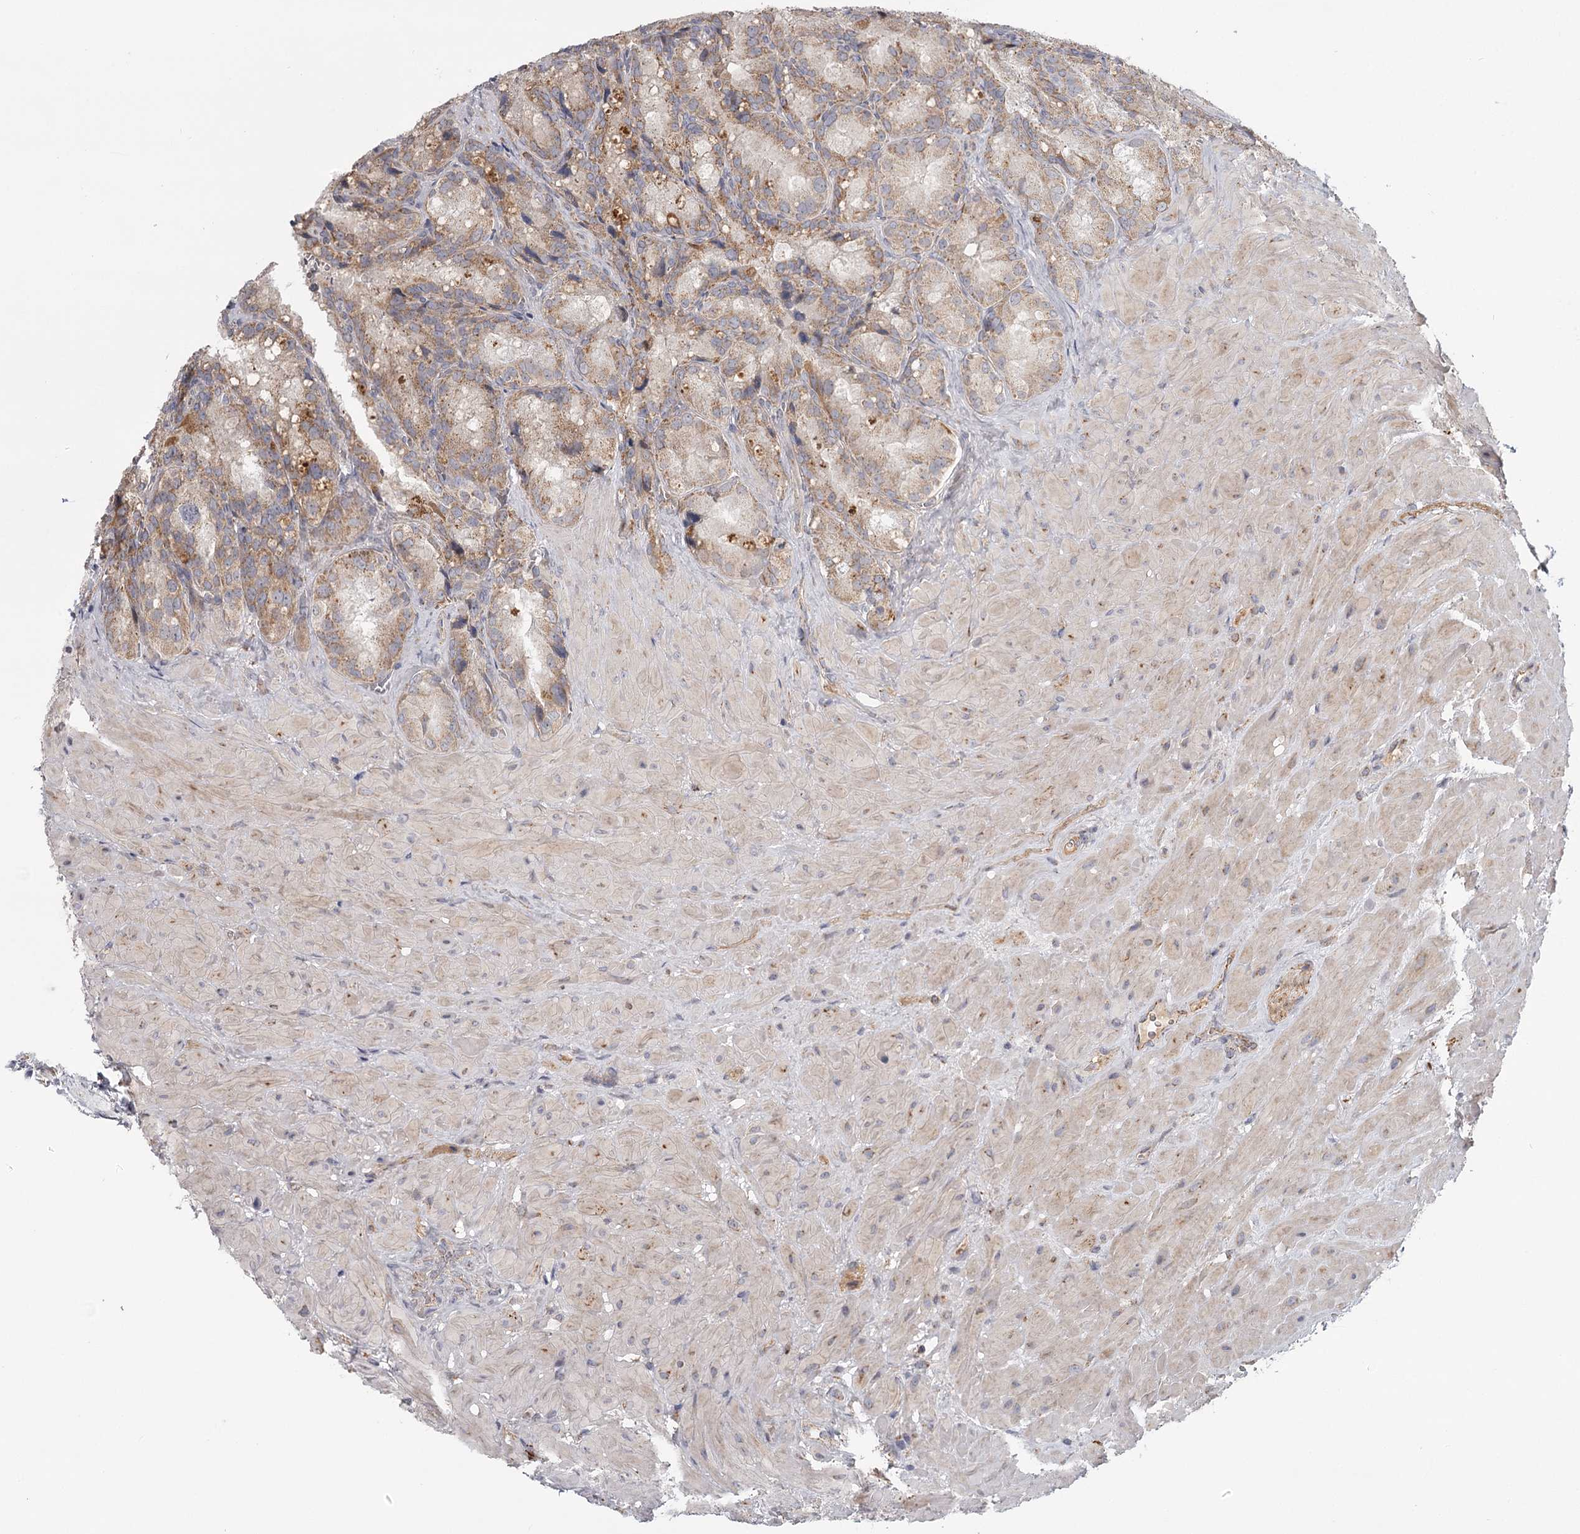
{"staining": {"intensity": "moderate", "quantity": ">75%", "location": "cytoplasmic/membranous"}, "tissue": "seminal vesicle", "cell_type": "Glandular cells", "image_type": "normal", "snomed": [{"axis": "morphology", "description": "Normal tissue, NOS"}, {"axis": "topography", "description": "Seminal veicle"}], "caption": "Immunohistochemistry (IHC) photomicrograph of benign human seminal vesicle stained for a protein (brown), which reveals medium levels of moderate cytoplasmic/membranous positivity in about >75% of glandular cells.", "gene": "CDC123", "patient": {"sex": "male", "age": 62}}